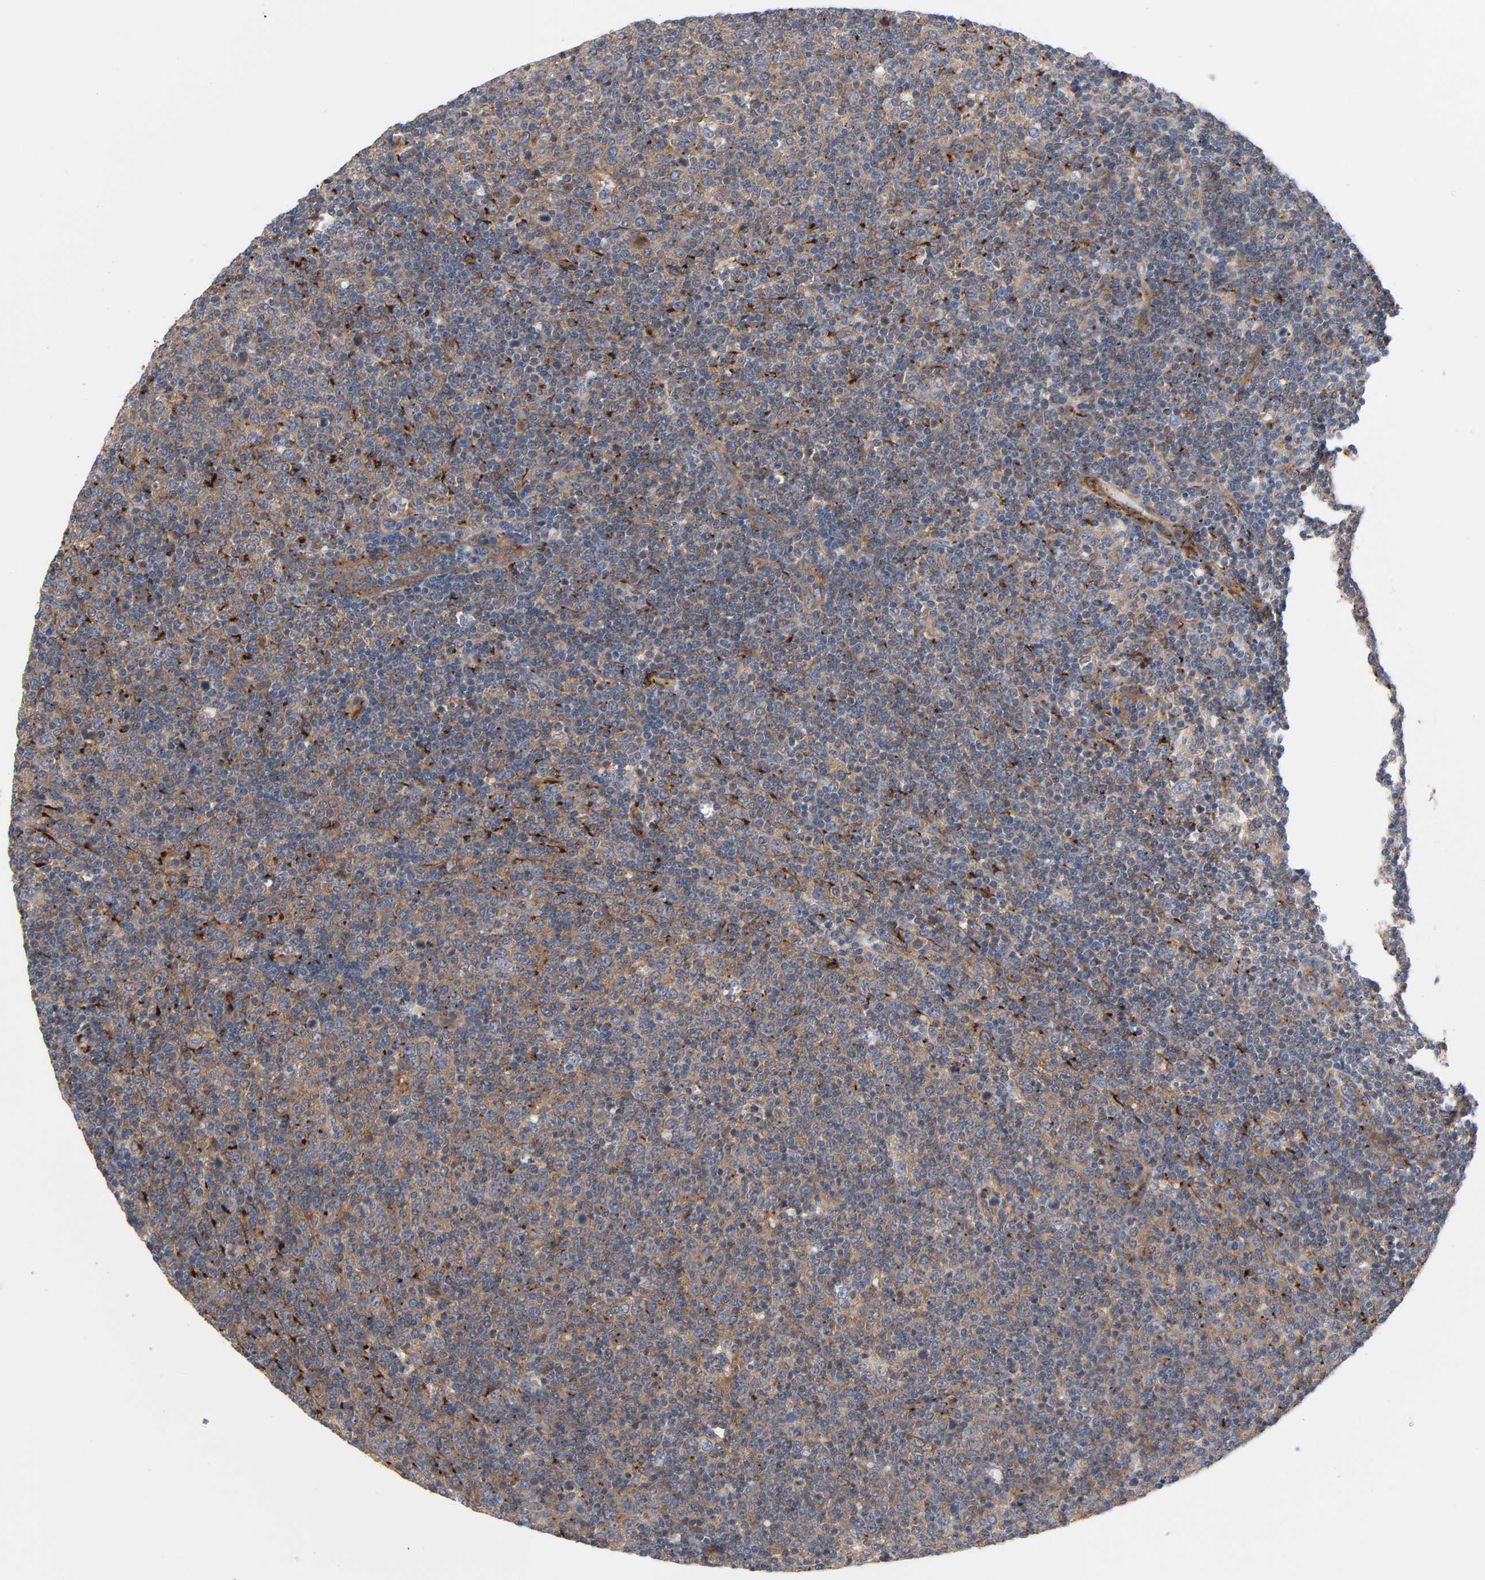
{"staining": {"intensity": "weak", "quantity": ">75%", "location": "cytoplasmic/membranous"}, "tissue": "lymphoma", "cell_type": "Tumor cells", "image_type": "cancer", "snomed": [{"axis": "morphology", "description": "Malignant lymphoma, non-Hodgkin's type, Low grade"}, {"axis": "topography", "description": "Lymph node"}], "caption": "Brown immunohistochemical staining in human lymphoma shows weak cytoplasmic/membranous positivity in approximately >75% of tumor cells.", "gene": "ARHGAP1", "patient": {"sex": "male", "age": 70}}